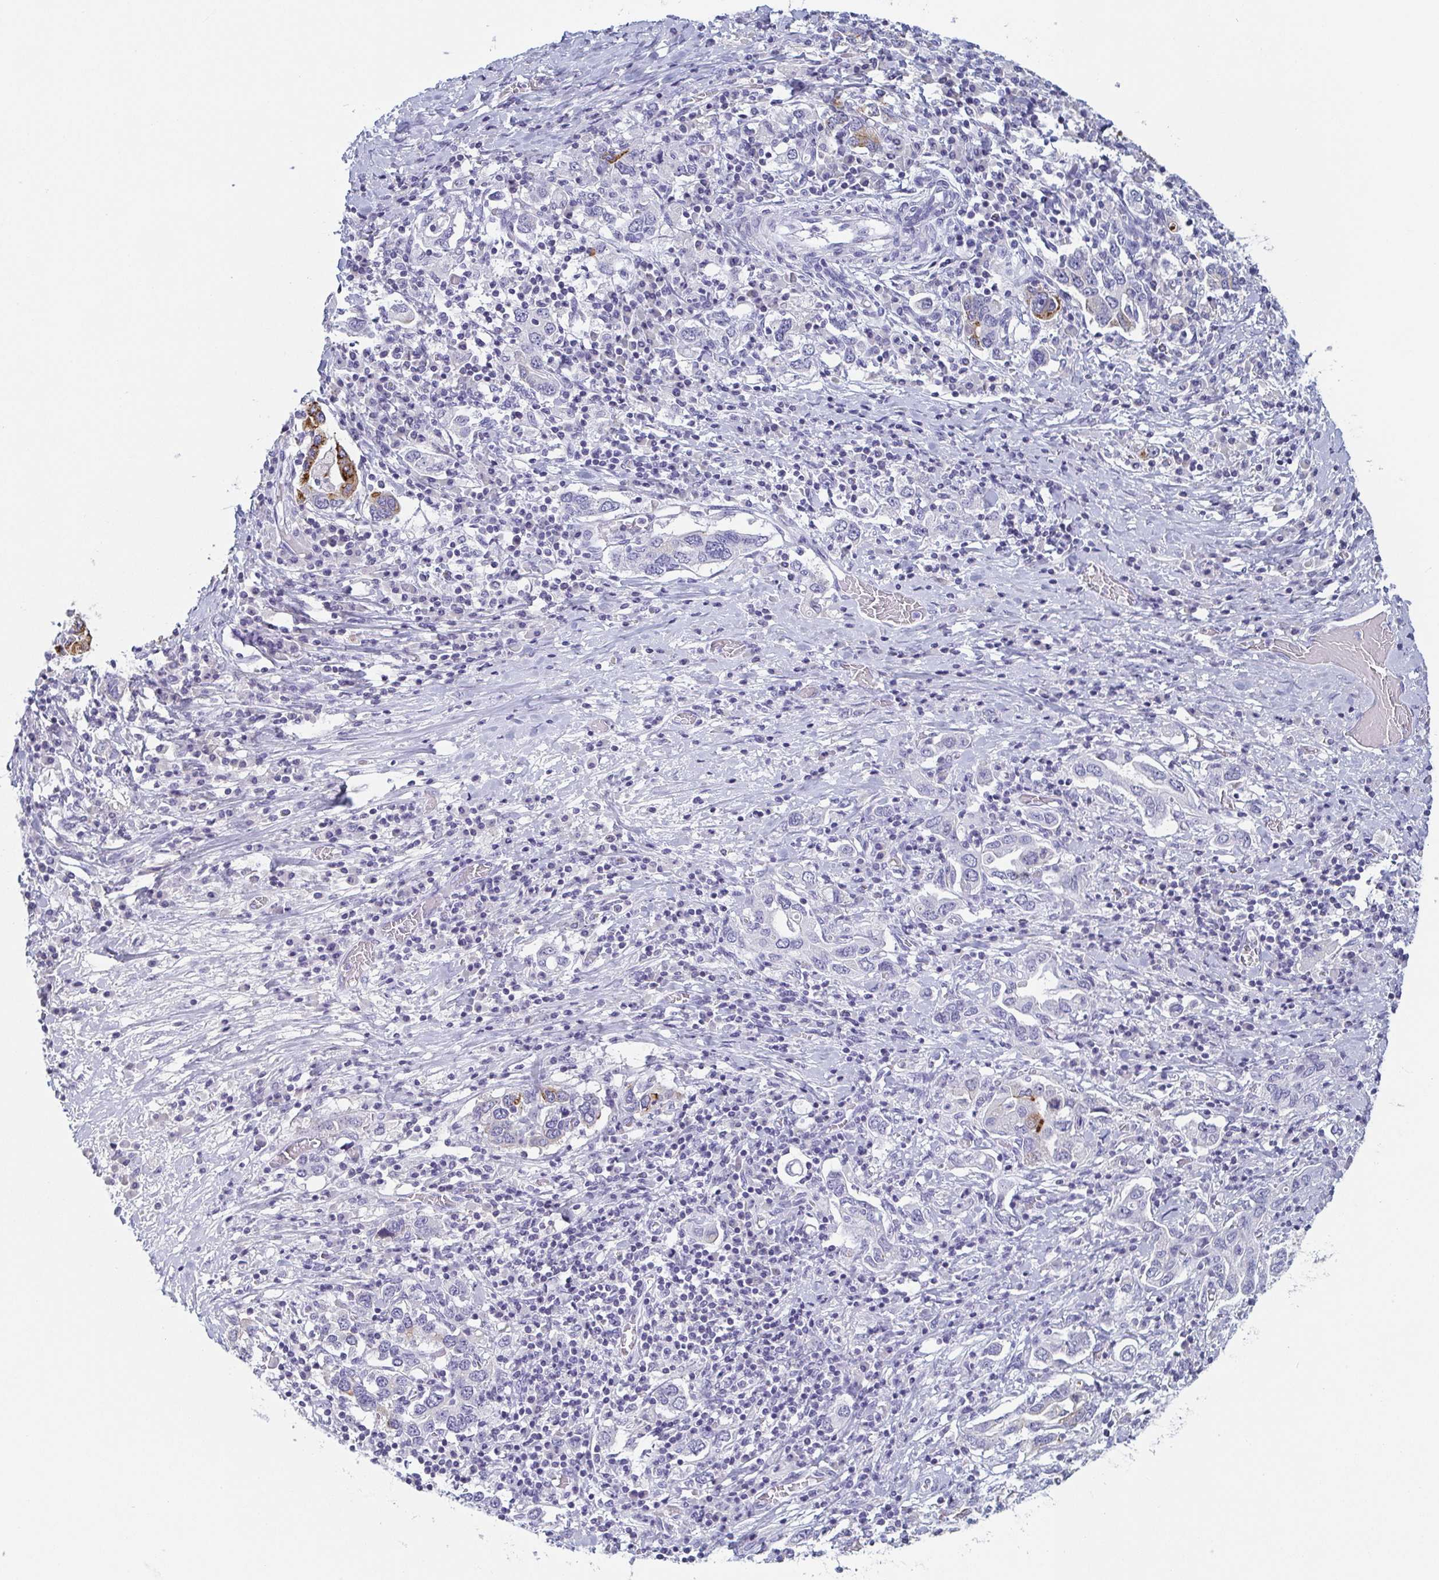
{"staining": {"intensity": "strong", "quantity": "25%-75%", "location": "cytoplasmic/membranous"}, "tissue": "stomach cancer", "cell_type": "Tumor cells", "image_type": "cancer", "snomed": [{"axis": "morphology", "description": "Adenocarcinoma, NOS"}, {"axis": "topography", "description": "Stomach, upper"}, {"axis": "topography", "description": "Stomach"}], "caption": "Brown immunohistochemical staining in stomach cancer displays strong cytoplasmic/membranous positivity in about 25%-75% of tumor cells.", "gene": "ITLN1", "patient": {"sex": "male", "age": 62}}